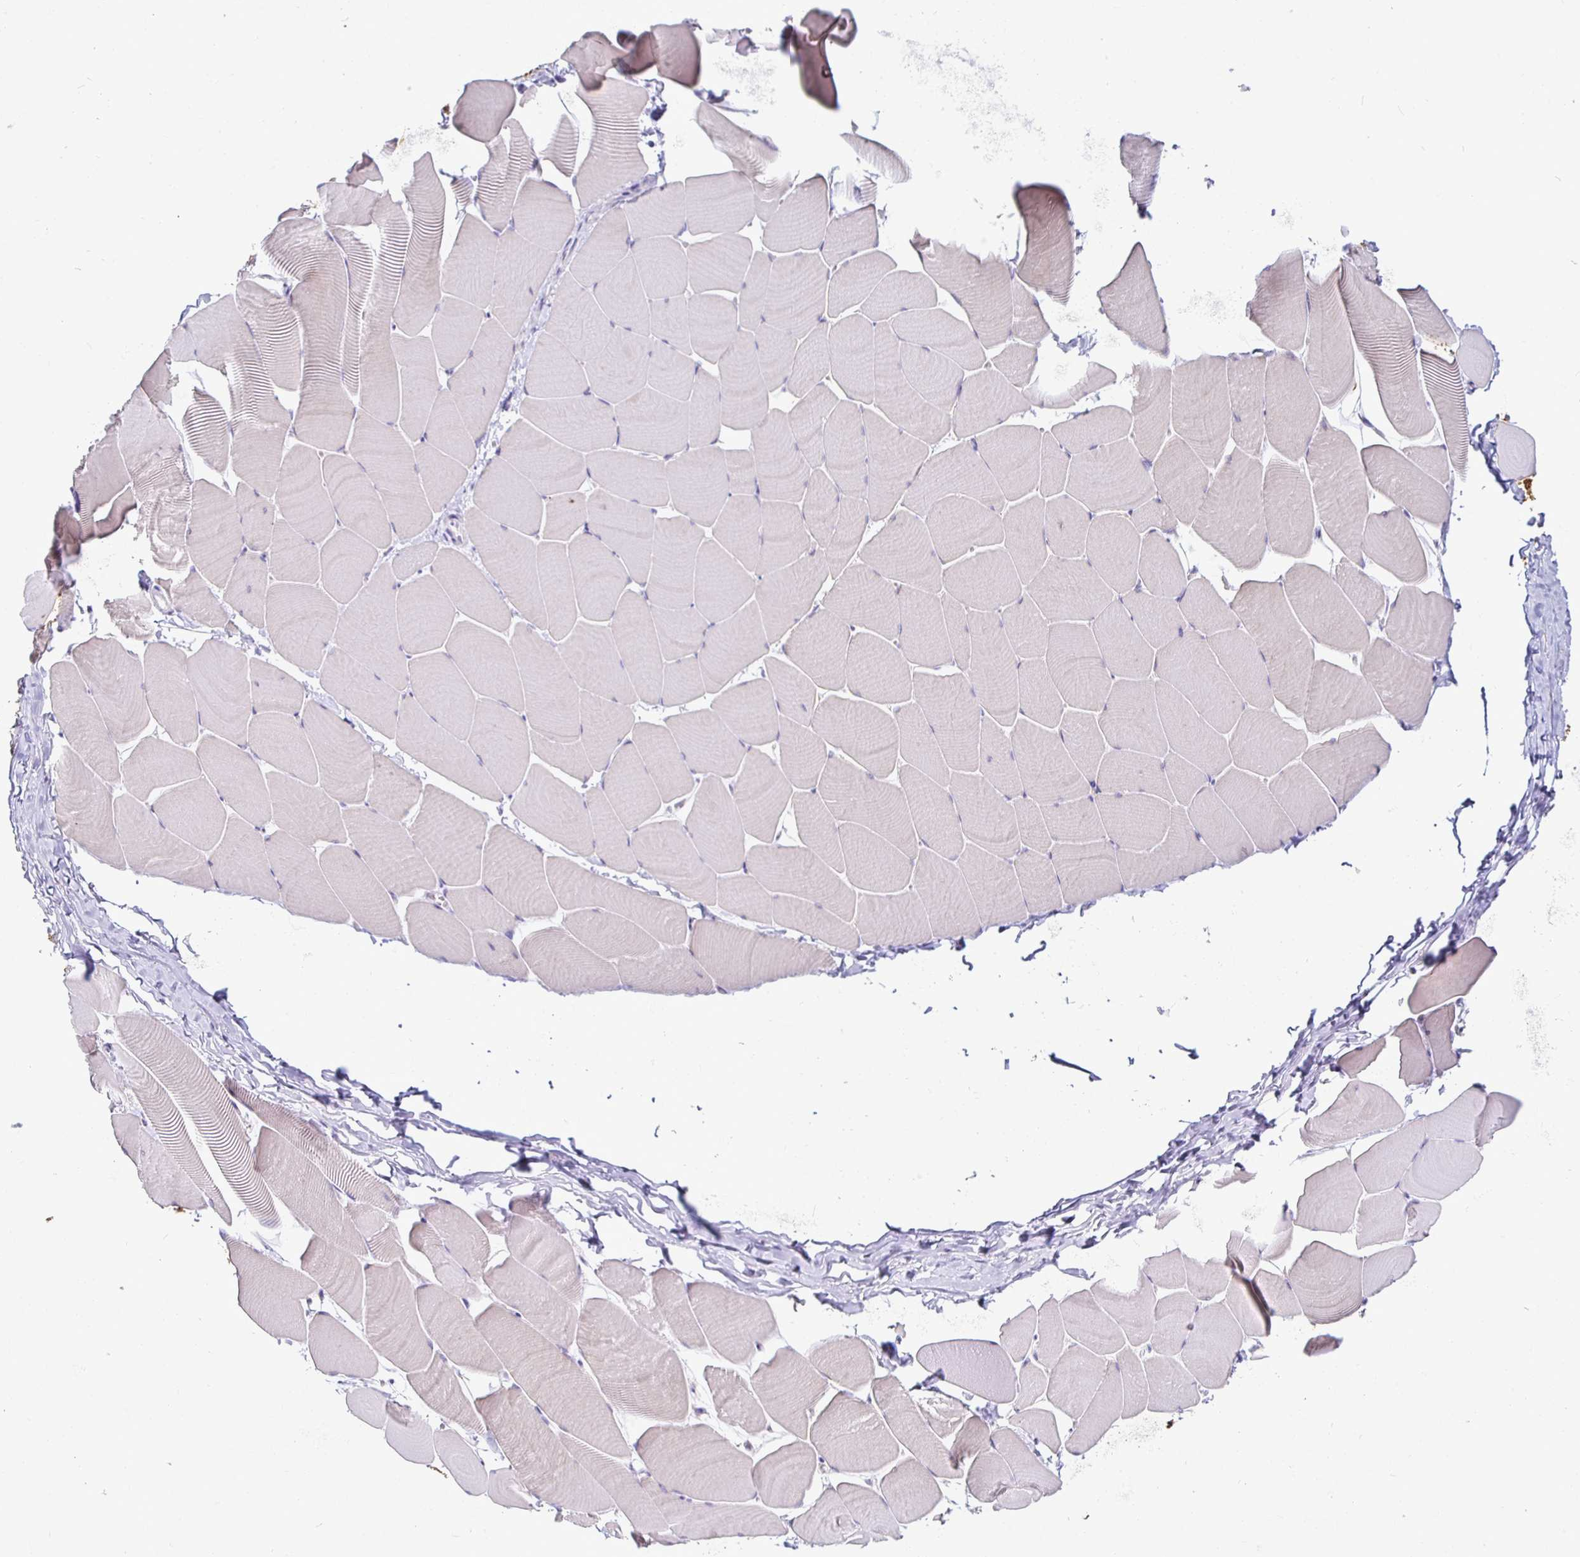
{"staining": {"intensity": "negative", "quantity": "none", "location": "none"}, "tissue": "skeletal muscle", "cell_type": "Myocytes", "image_type": "normal", "snomed": [{"axis": "morphology", "description": "Normal tissue, NOS"}, {"axis": "topography", "description": "Skeletal muscle"}], "caption": "This is an immunohistochemistry (IHC) histopathology image of unremarkable human skeletal muscle. There is no staining in myocytes.", "gene": "SIRPA", "patient": {"sex": "male", "age": 25}}